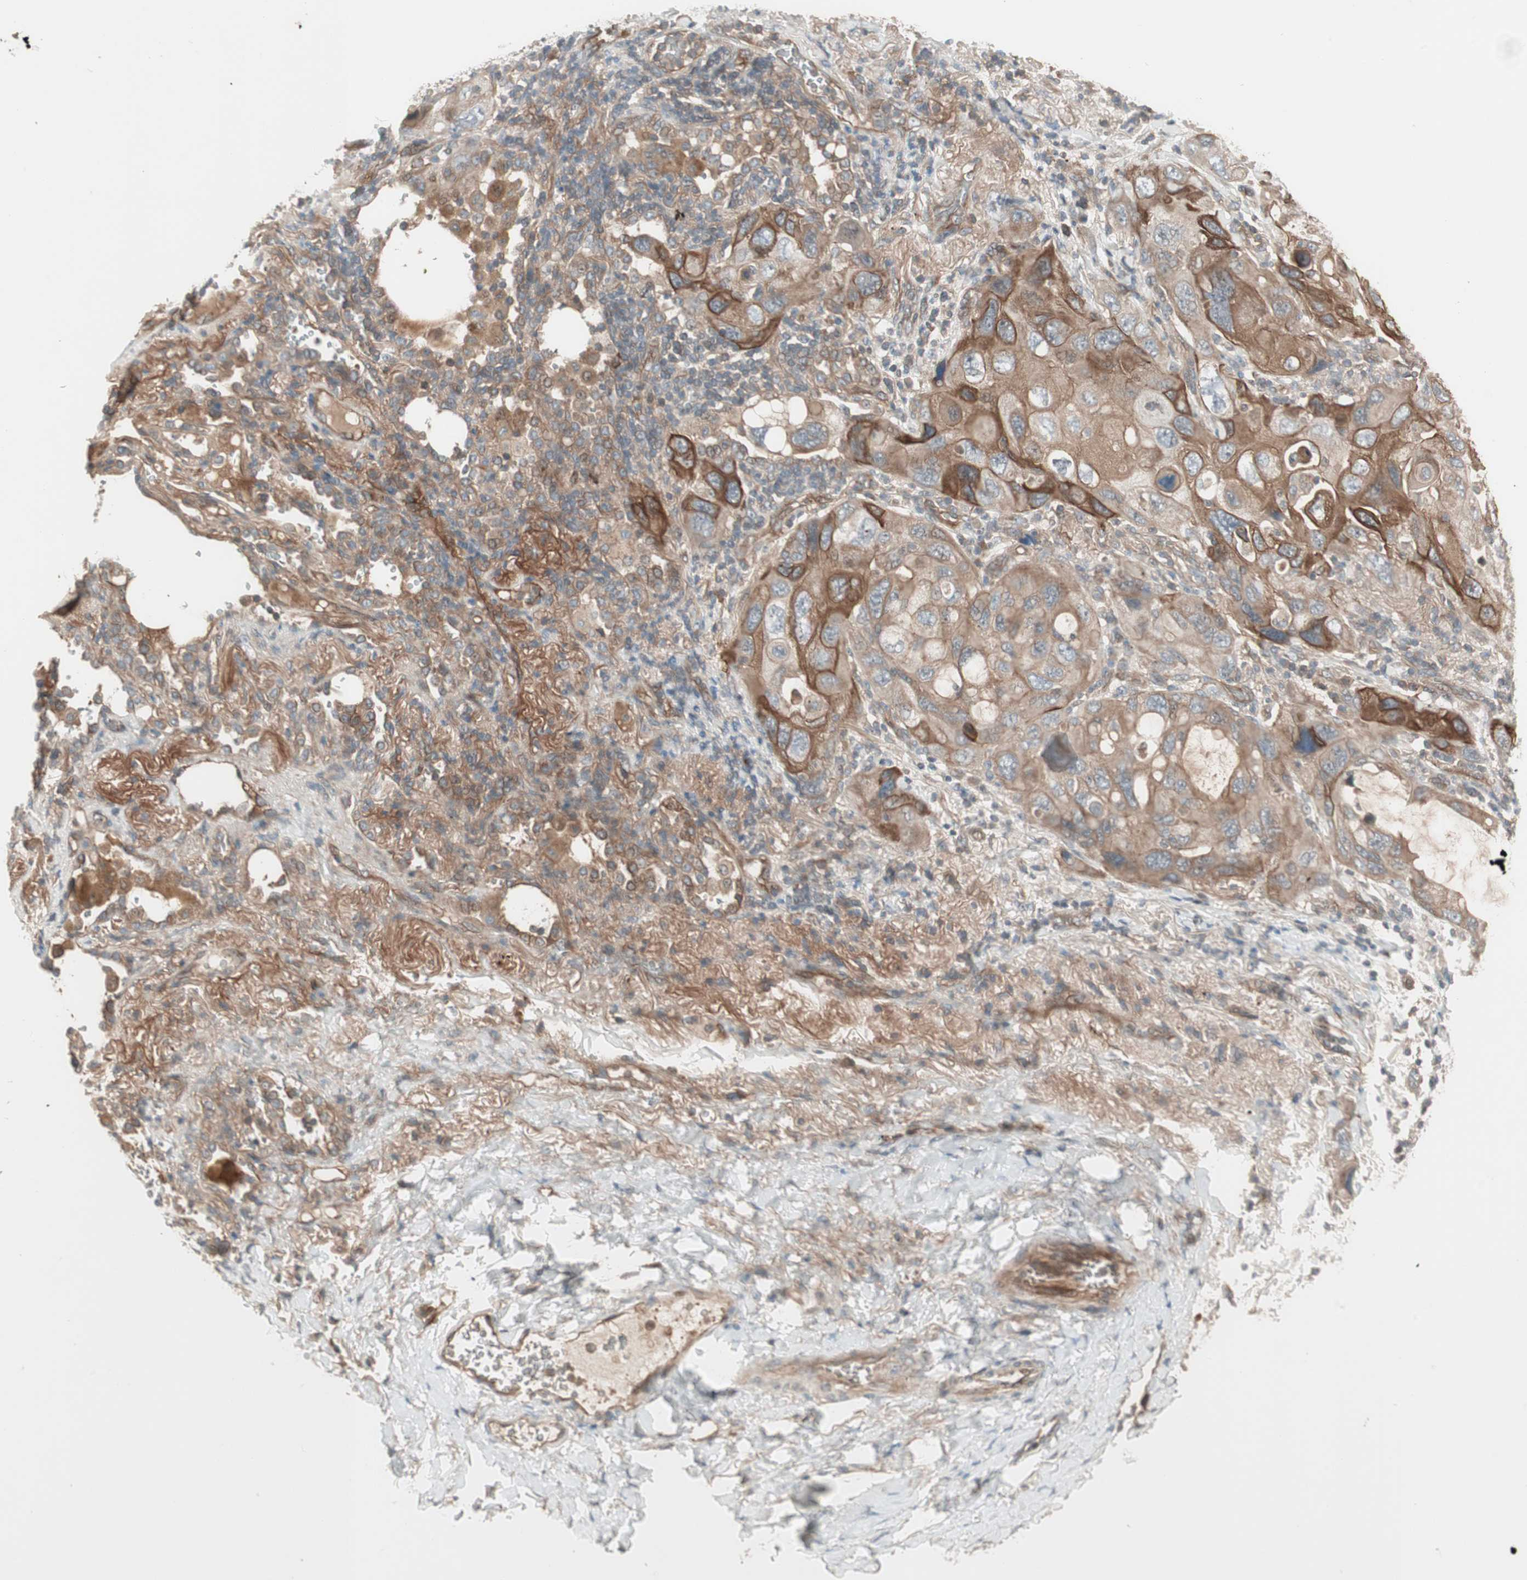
{"staining": {"intensity": "moderate", "quantity": ">75%", "location": "cytoplasmic/membranous"}, "tissue": "lung cancer", "cell_type": "Tumor cells", "image_type": "cancer", "snomed": [{"axis": "morphology", "description": "Squamous cell carcinoma, NOS"}, {"axis": "topography", "description": "Lung"}], "caption": "Immunohistochemical staining of human squamous cell carcinoma (lung) displays moderate cytoplasmic/membranous protein positivity in about >75% of tumor cells.", "gene": "TFPI", "patient": {"sex": "female", "age": 73}}